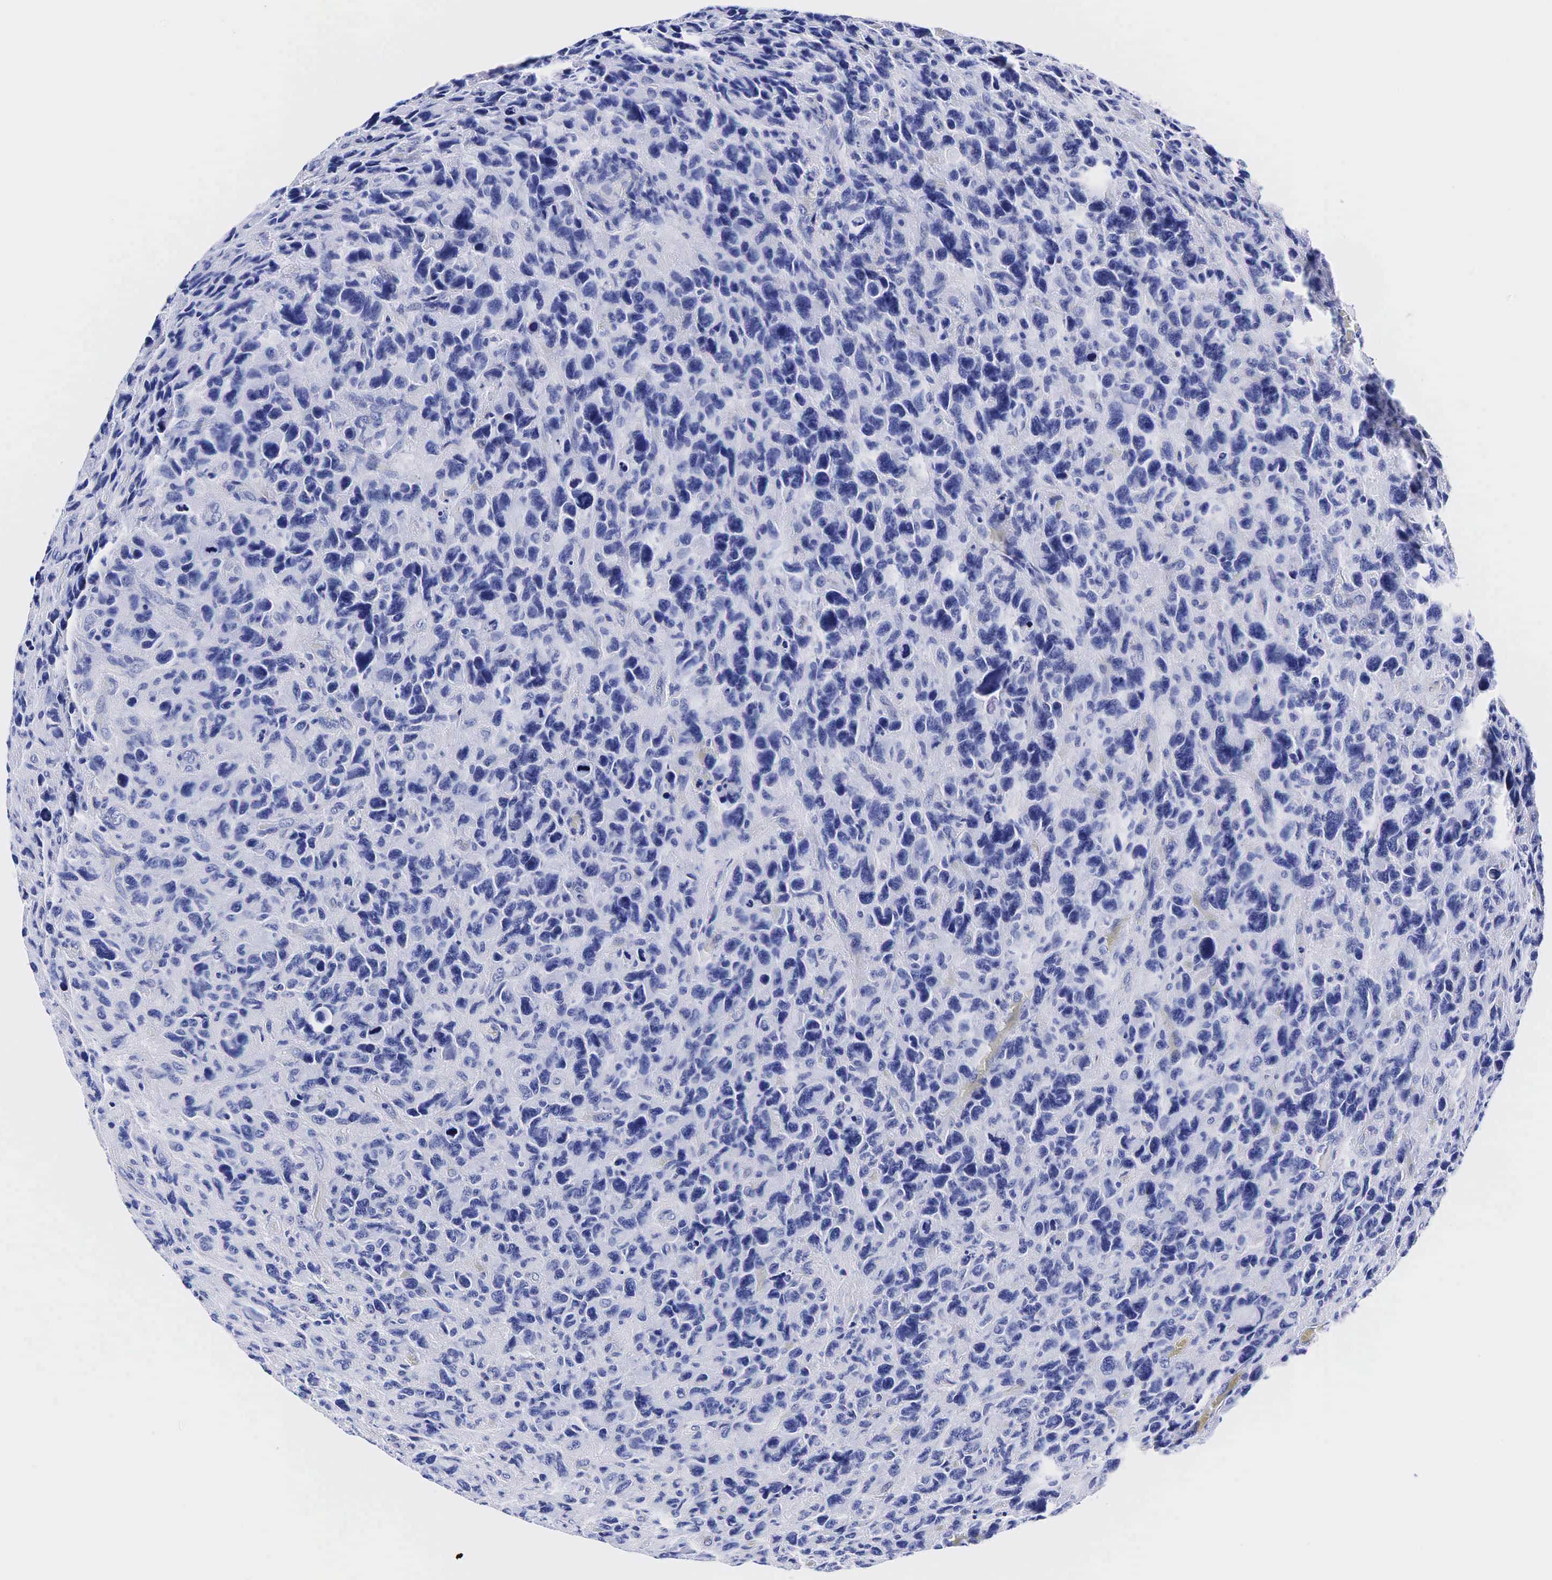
{"staining": {"intensity": "negative", "quantity": "none", "location": "none"}, "tissue": "glioma", "cell_type": "Tumor cells", "image_type": "cancer", "snomed": [{"axis": "morphology", "description": "Glioma, malignant, High grade"}, {"axis": "topography", "description": "Brain"}], "caption": "There is no significant expression in tumor cells of malignant glioma (high-grade). (Brightfield microscopy of DAB immunohistochemistry (IHC) at high magnification).", "gene": "TG", "patient": {"sex": "female", "age": 60}}